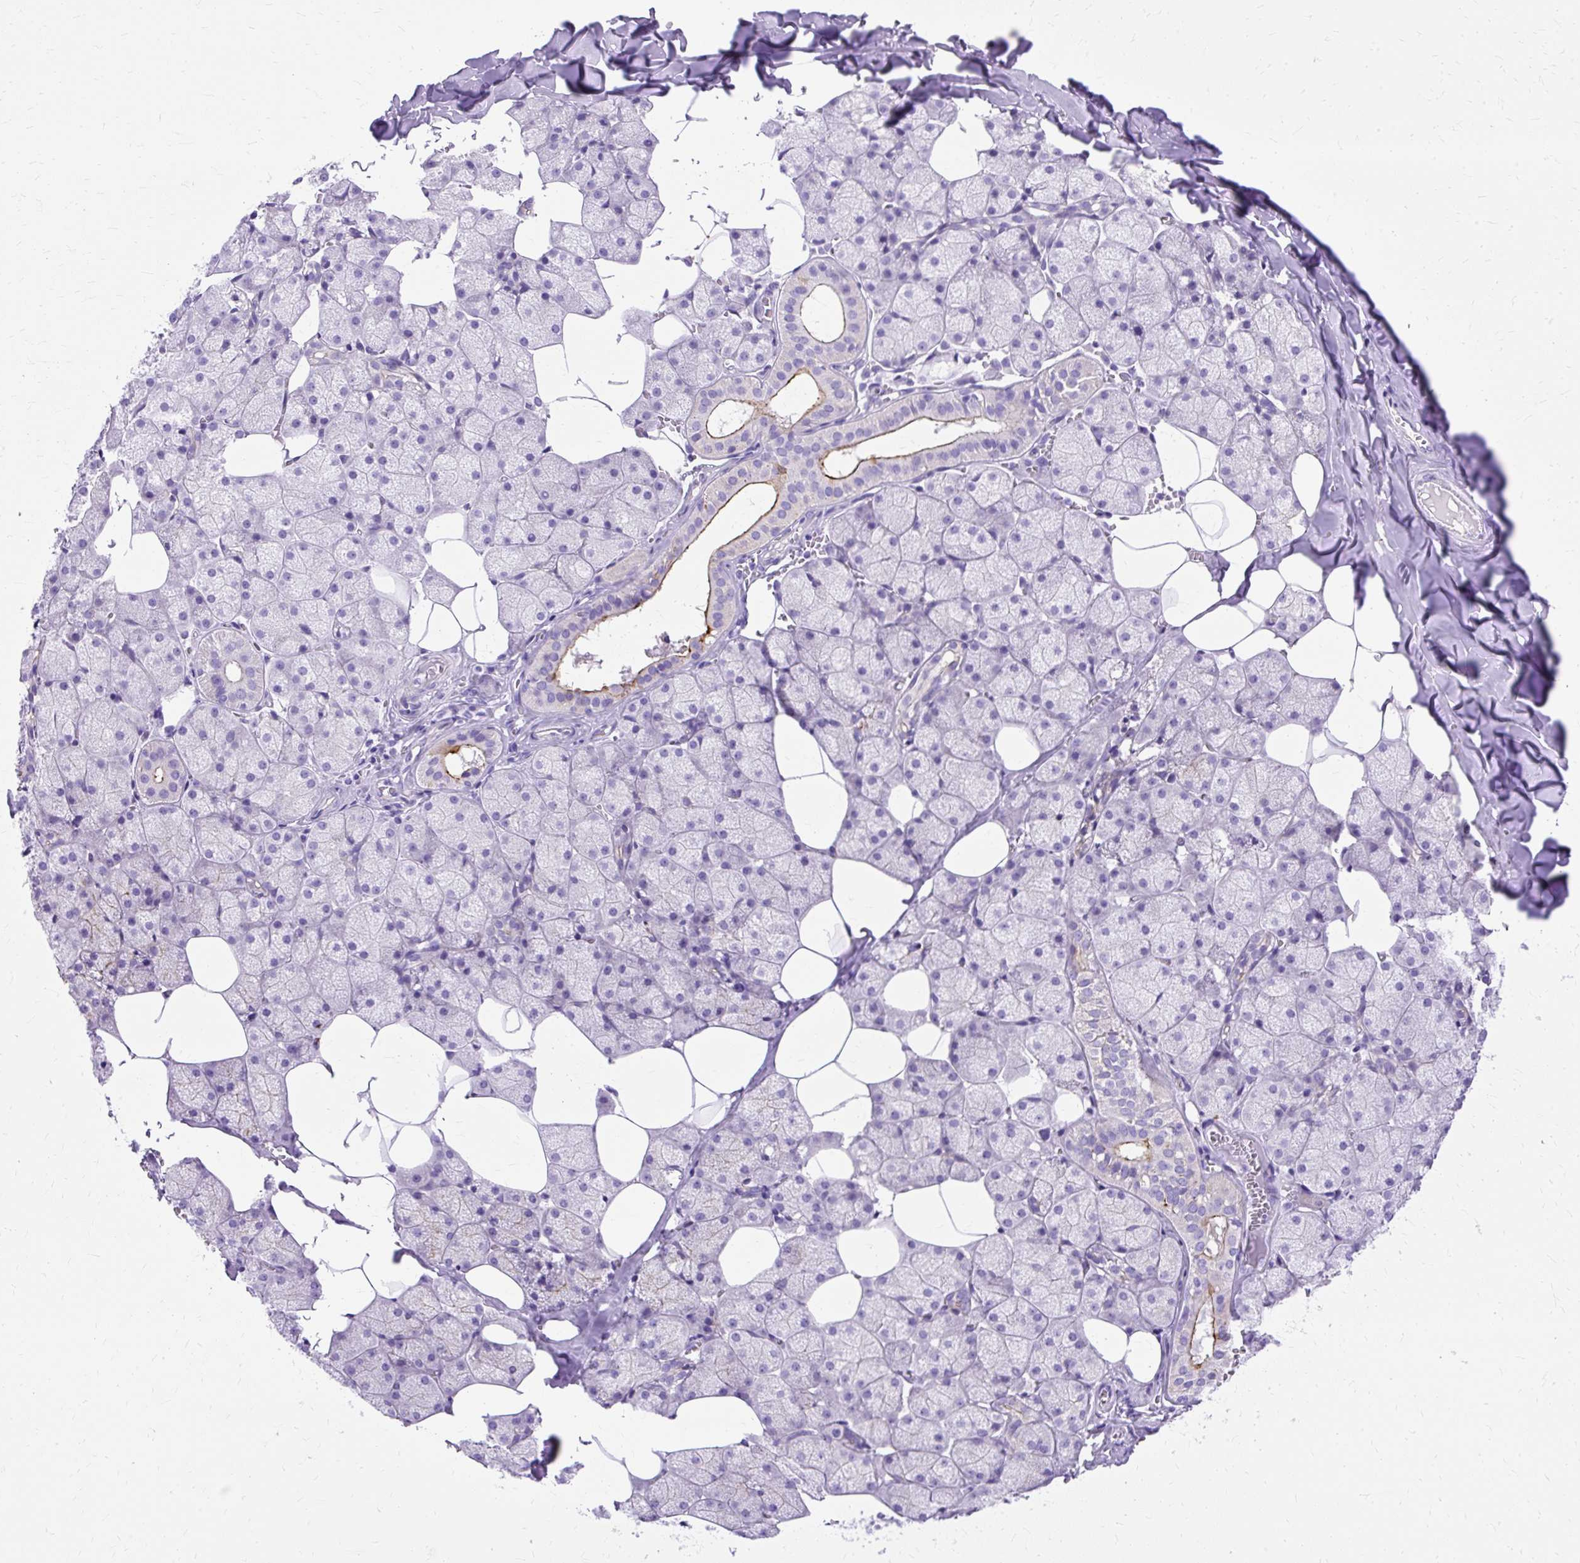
{"staining": {"intensity": "strong", "quantity": "<25%", "location": "cytoplasmic/membranous"}, "tissue": "salivary gland", "cell_type": "Glandular cells", "image_type": "normal", "snomed": [{"axis": "morphology", "description": "Normal tissue, NOS"}, {"axis": "topography", "description": "Salivary gland"}, {"axis": "topography", "description": "Peripheral nerve tissue"}], "caption": "Immunohistochemistry of unremarkable salivary gland displays medium levels of strong cytoplasmic/membranous positivity in approximately <25% of glandular cells. (DAB (3,3'-diaminobenzidine) = brown stain, brightfield microscopy at high magnification).", "gene": "MYO6", "patient": {"sex": "male", "age": 38}}